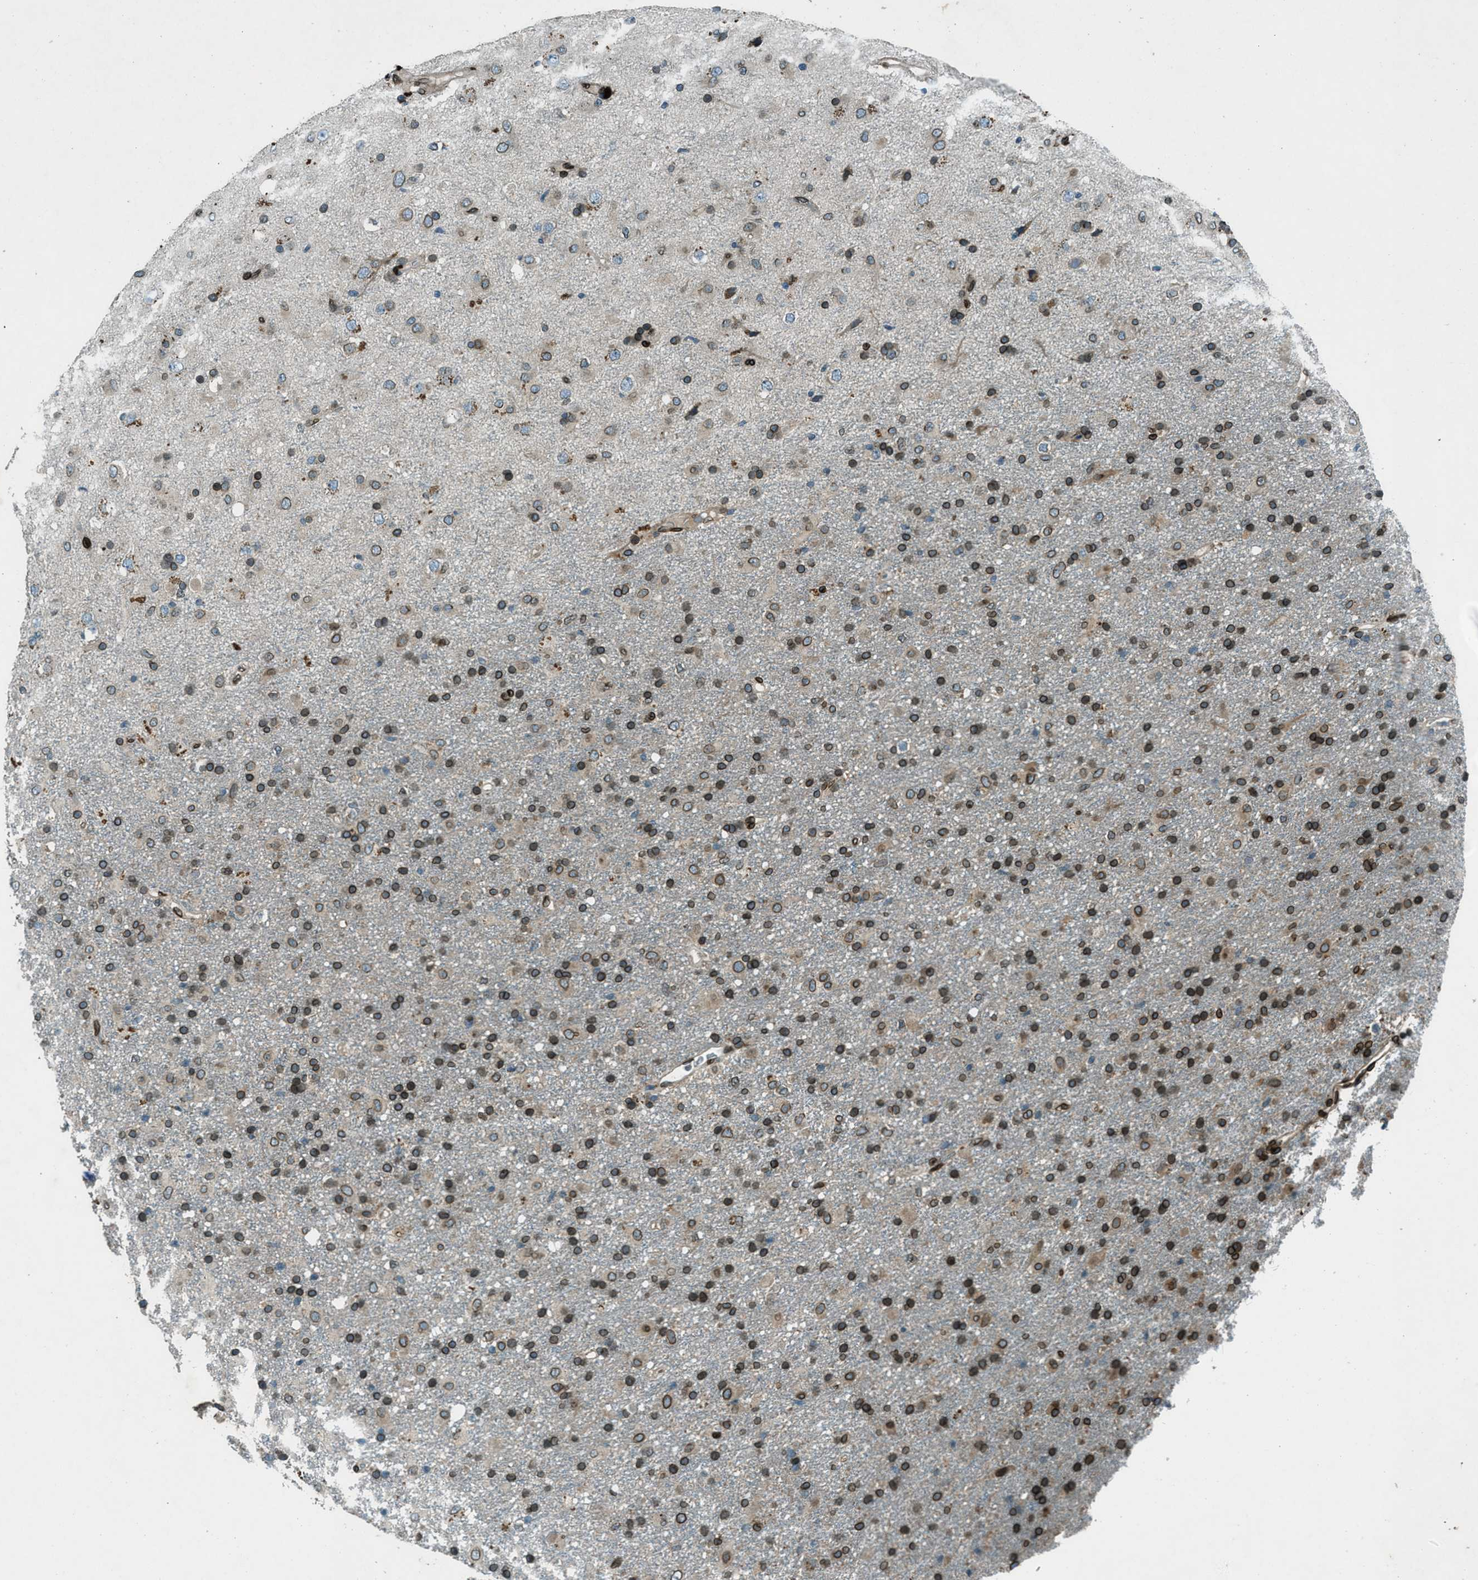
{"staining": {"intensity": "strong", "quantity": ">75%", "location": "cytoplasmic/membranous,nuclear"}, "tissue": "glioma", "cell_type": "Tumor cells", "image_type": "cancer", "snomed": [{"axis": "morphology", "description": "Glioma, malignant, Low grade"}, {"axis": "topography", "description": "Brain"}], "caption": "Protein staining demonstrates strong cytoplasmic/membranous and nuclear staining in approximately >75% of tumor cells in glioma.", "gene": "LEMD2", "patient": {"sex": "male", "age": 65}}